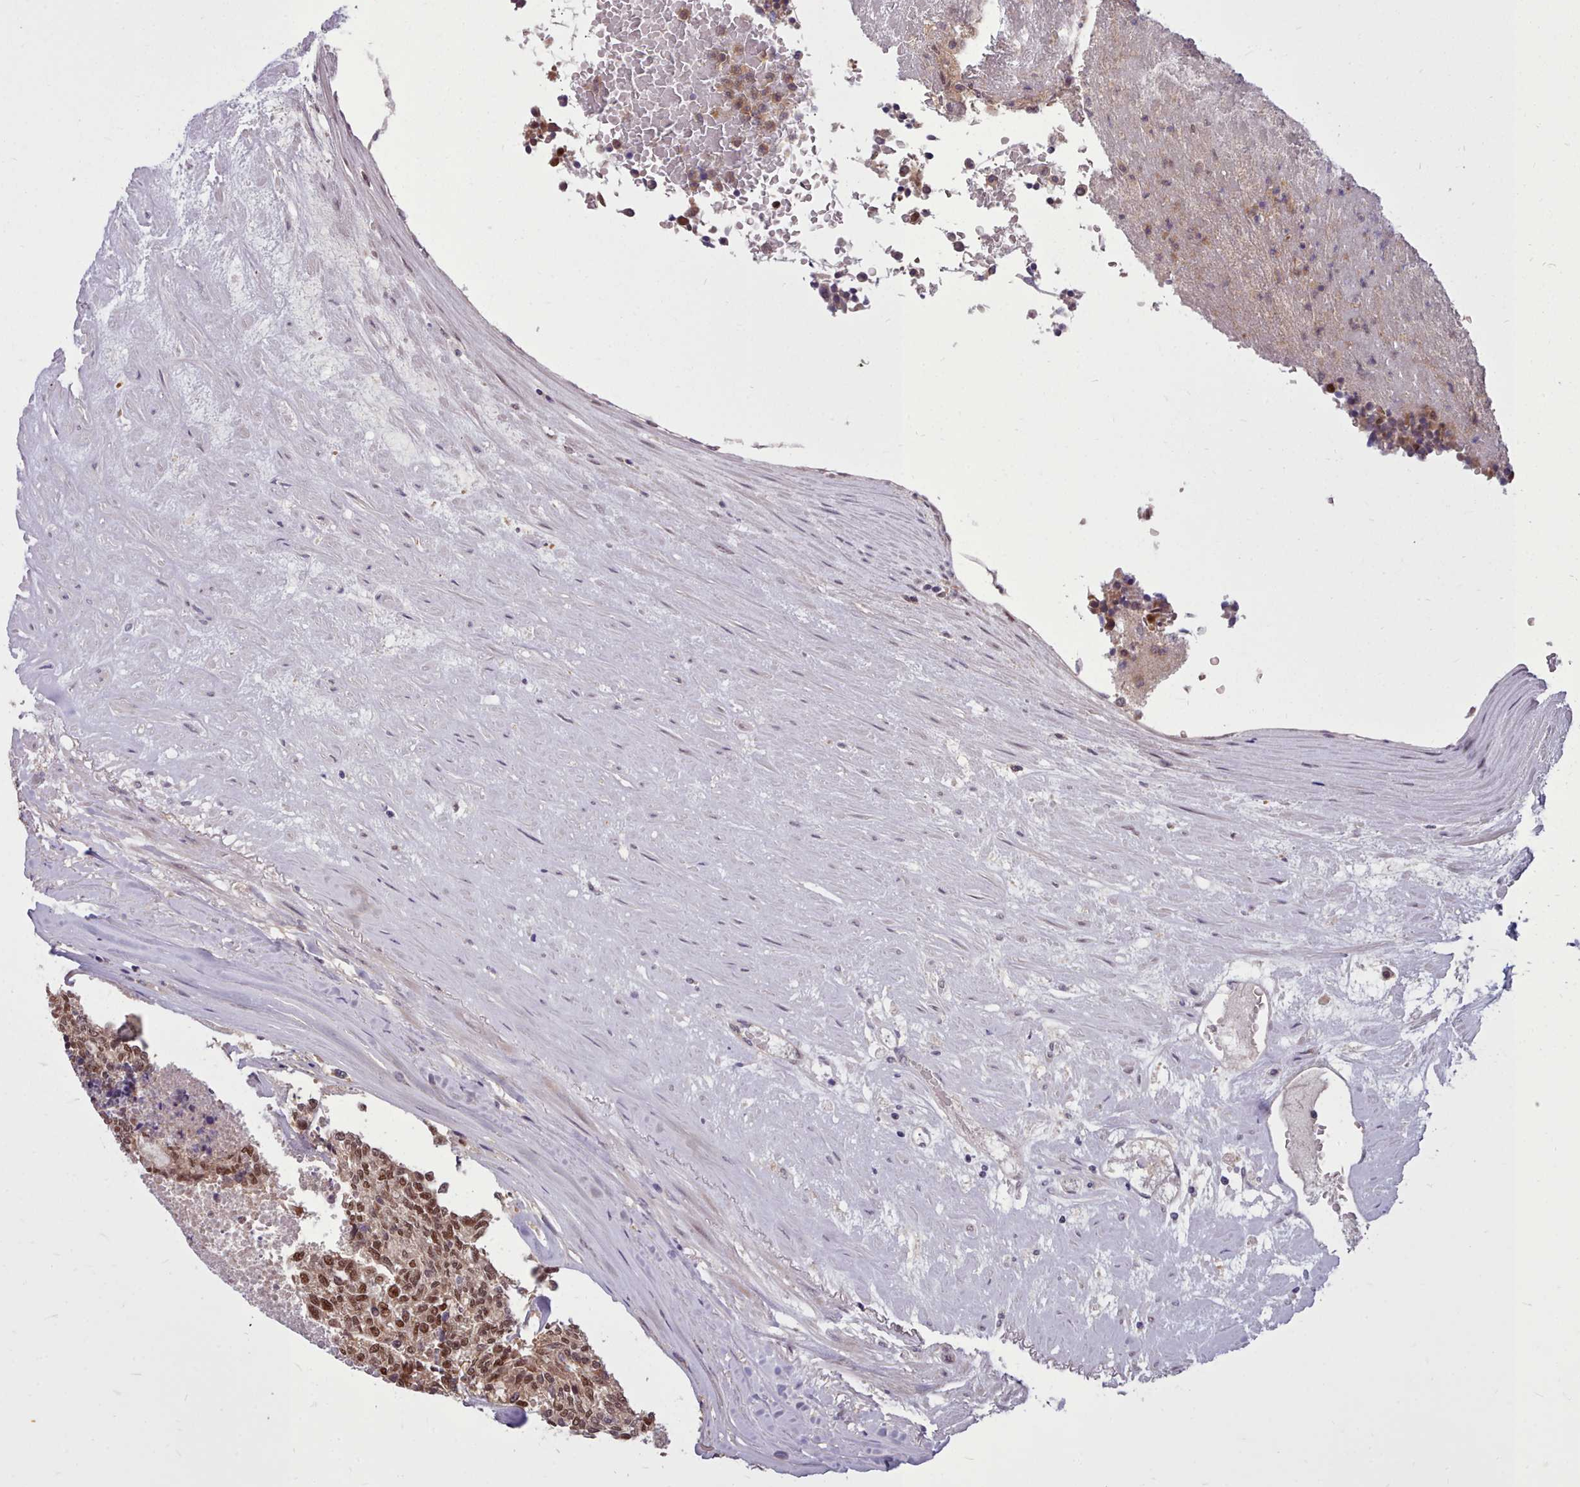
{"staining": {"intensity": "moderate", "quantity": ">75%", "location": "cytoplasmic/membranous,nuclear"}, "tissue": "carcinoid", "cell_type": "Tumor cells", "image_type": "cancer", "snomed": [{"axis": "morphology", "description": "Carcinoid, malignant, NOS"}, {"axis": "topography", "description": "Pancreas"}], "caption": "The micrograph displays staining of carcinoid (malignant), revealing moderate cytoplasmic/membranous and nuclear protein positivity (brown color) within tumor cells.", "gene": "AHCY", "patient": {"sex": "female", "age": 54}}